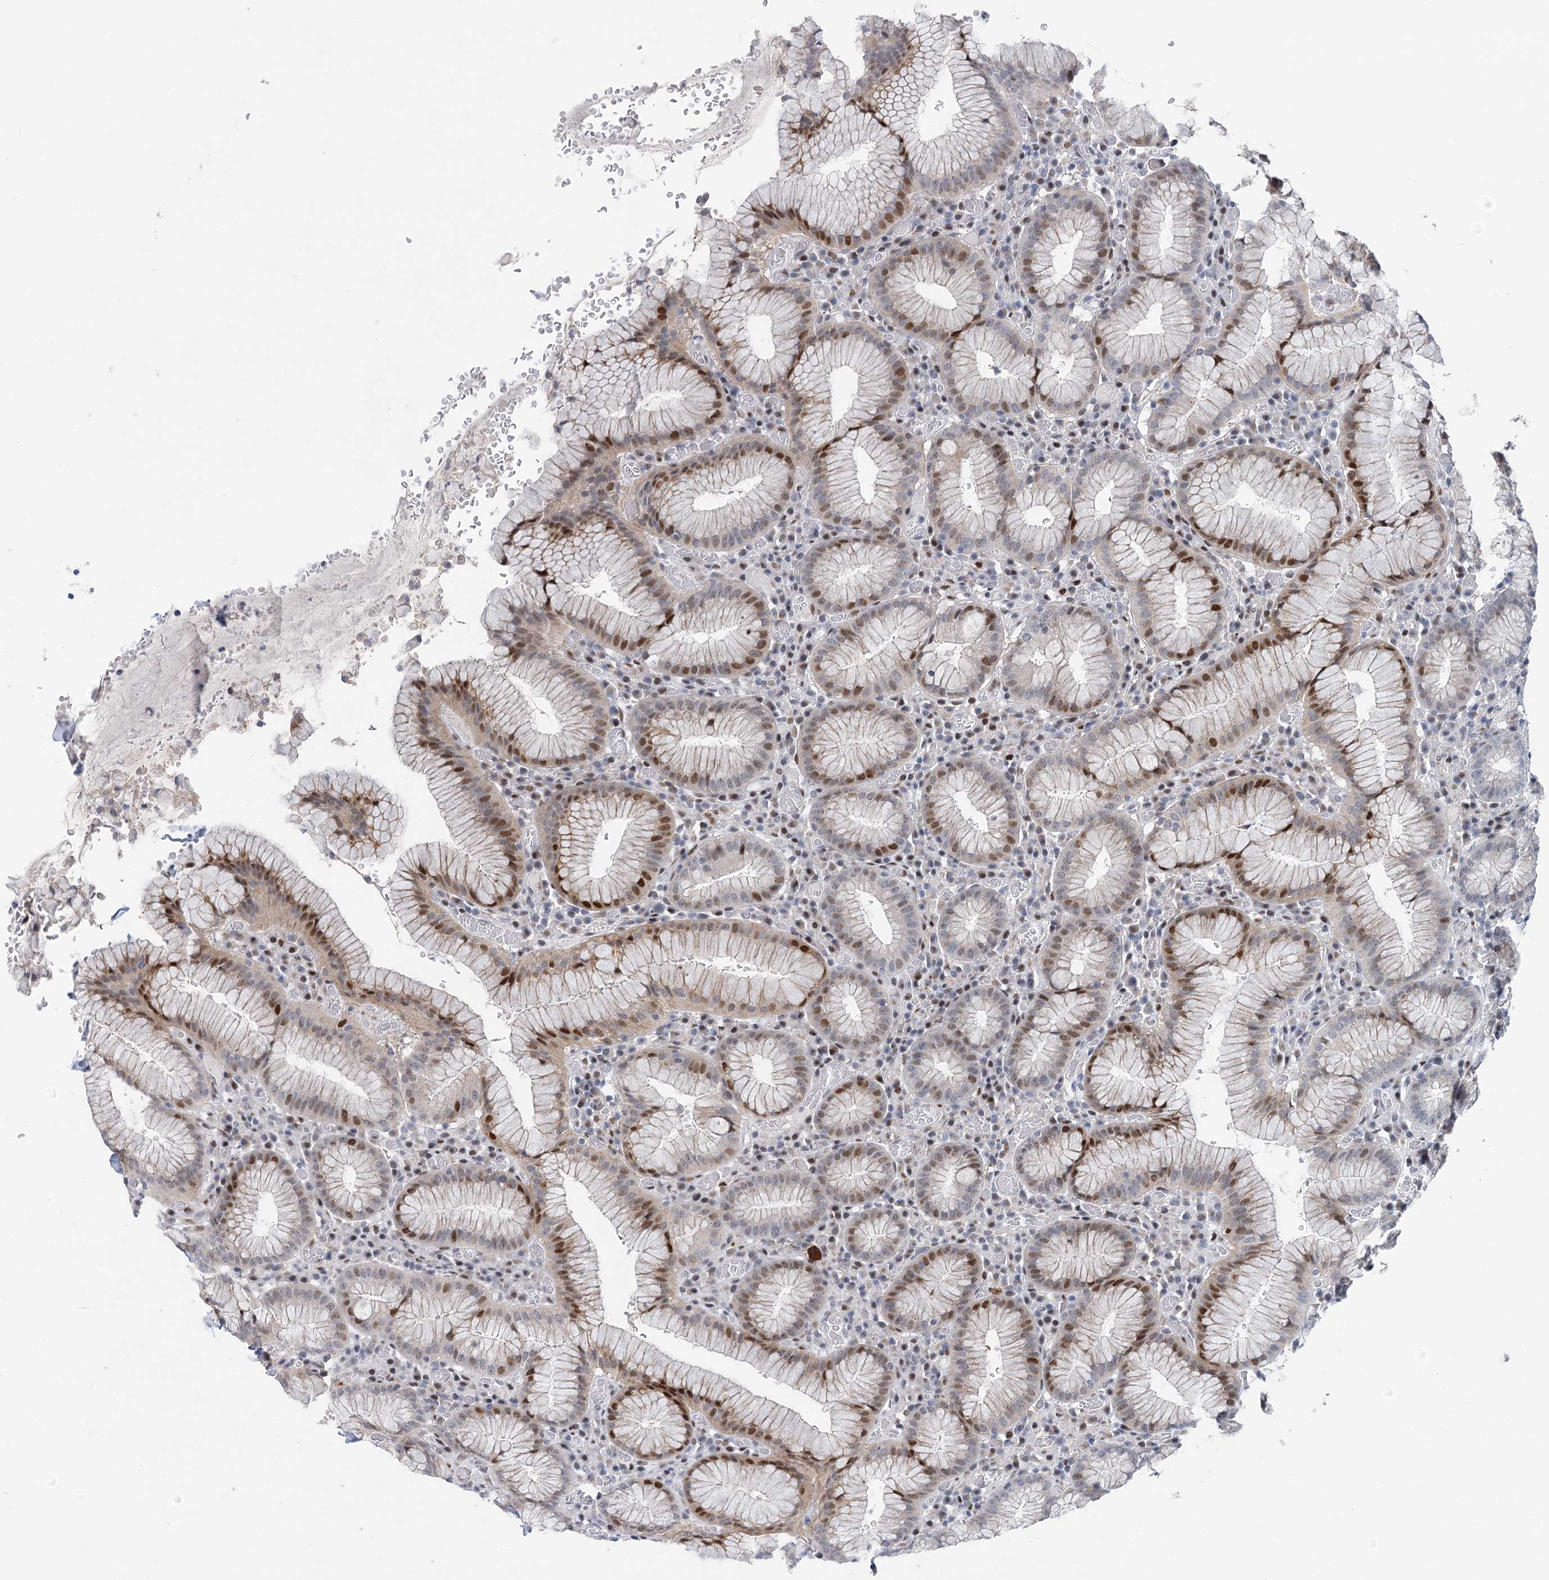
{"staining": {"intensity": "strong", "quantity": "25%-75%", "location": "cytoplasmic/membranous,nuclear"}, "tissue": "stomach", "cell_type": "Glandular cells", "image_type": "normal", "snomed": [{"axis": "morphology", "description": "Normal tissue, NOS"}, {"axis": "topography", "description": "Stomach"}], "caption": "Glandular cells display high levels of strong cytoplasmic/membranous,nuclear expression in about 25%-75% of cells in benign stomach.", "gene": "CAMTA1", "patient": {"sex": "male", "age": 55}}